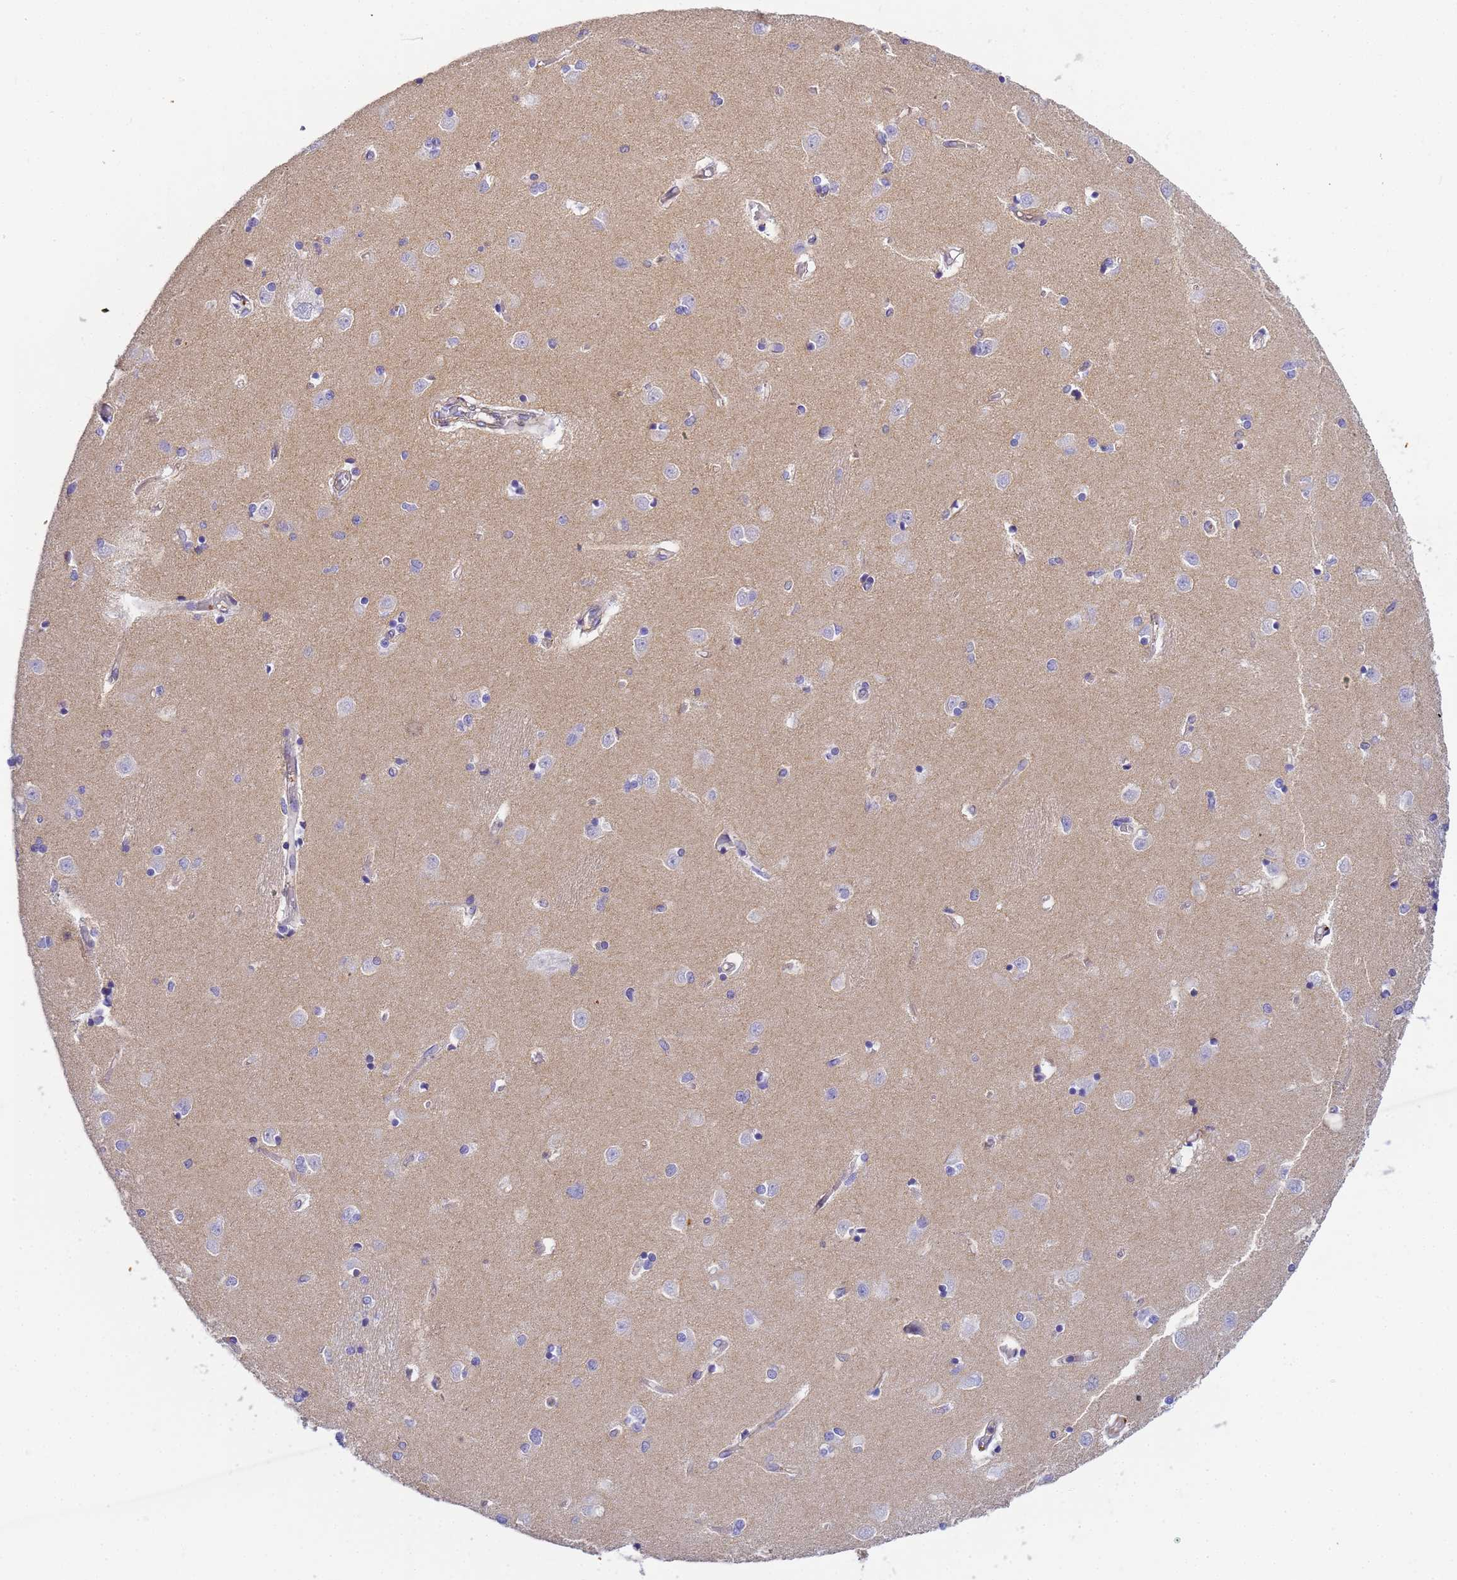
{"staining": {"intensity": "negative", "quantity": "none", "location": "none"}, "tissue": "caudate", "cell_type": "Glial cells", "image_type": "normal", "snomed": [{"axis": "morphology", "description": "Normal tissue, NOS"}, {"axis": "topography", "description": "Lateral ventricle wall"}], "caption": "Protein analysis of normal caudate shows no significant expression in glial cells. The staining is performed using DAB (3,3'-diaminobenzidine) brown chromogen with nuclei counter-stained in using hematoxylin.", "gene": "MYL10", "patient": {"sex": "male", "age": 37}}